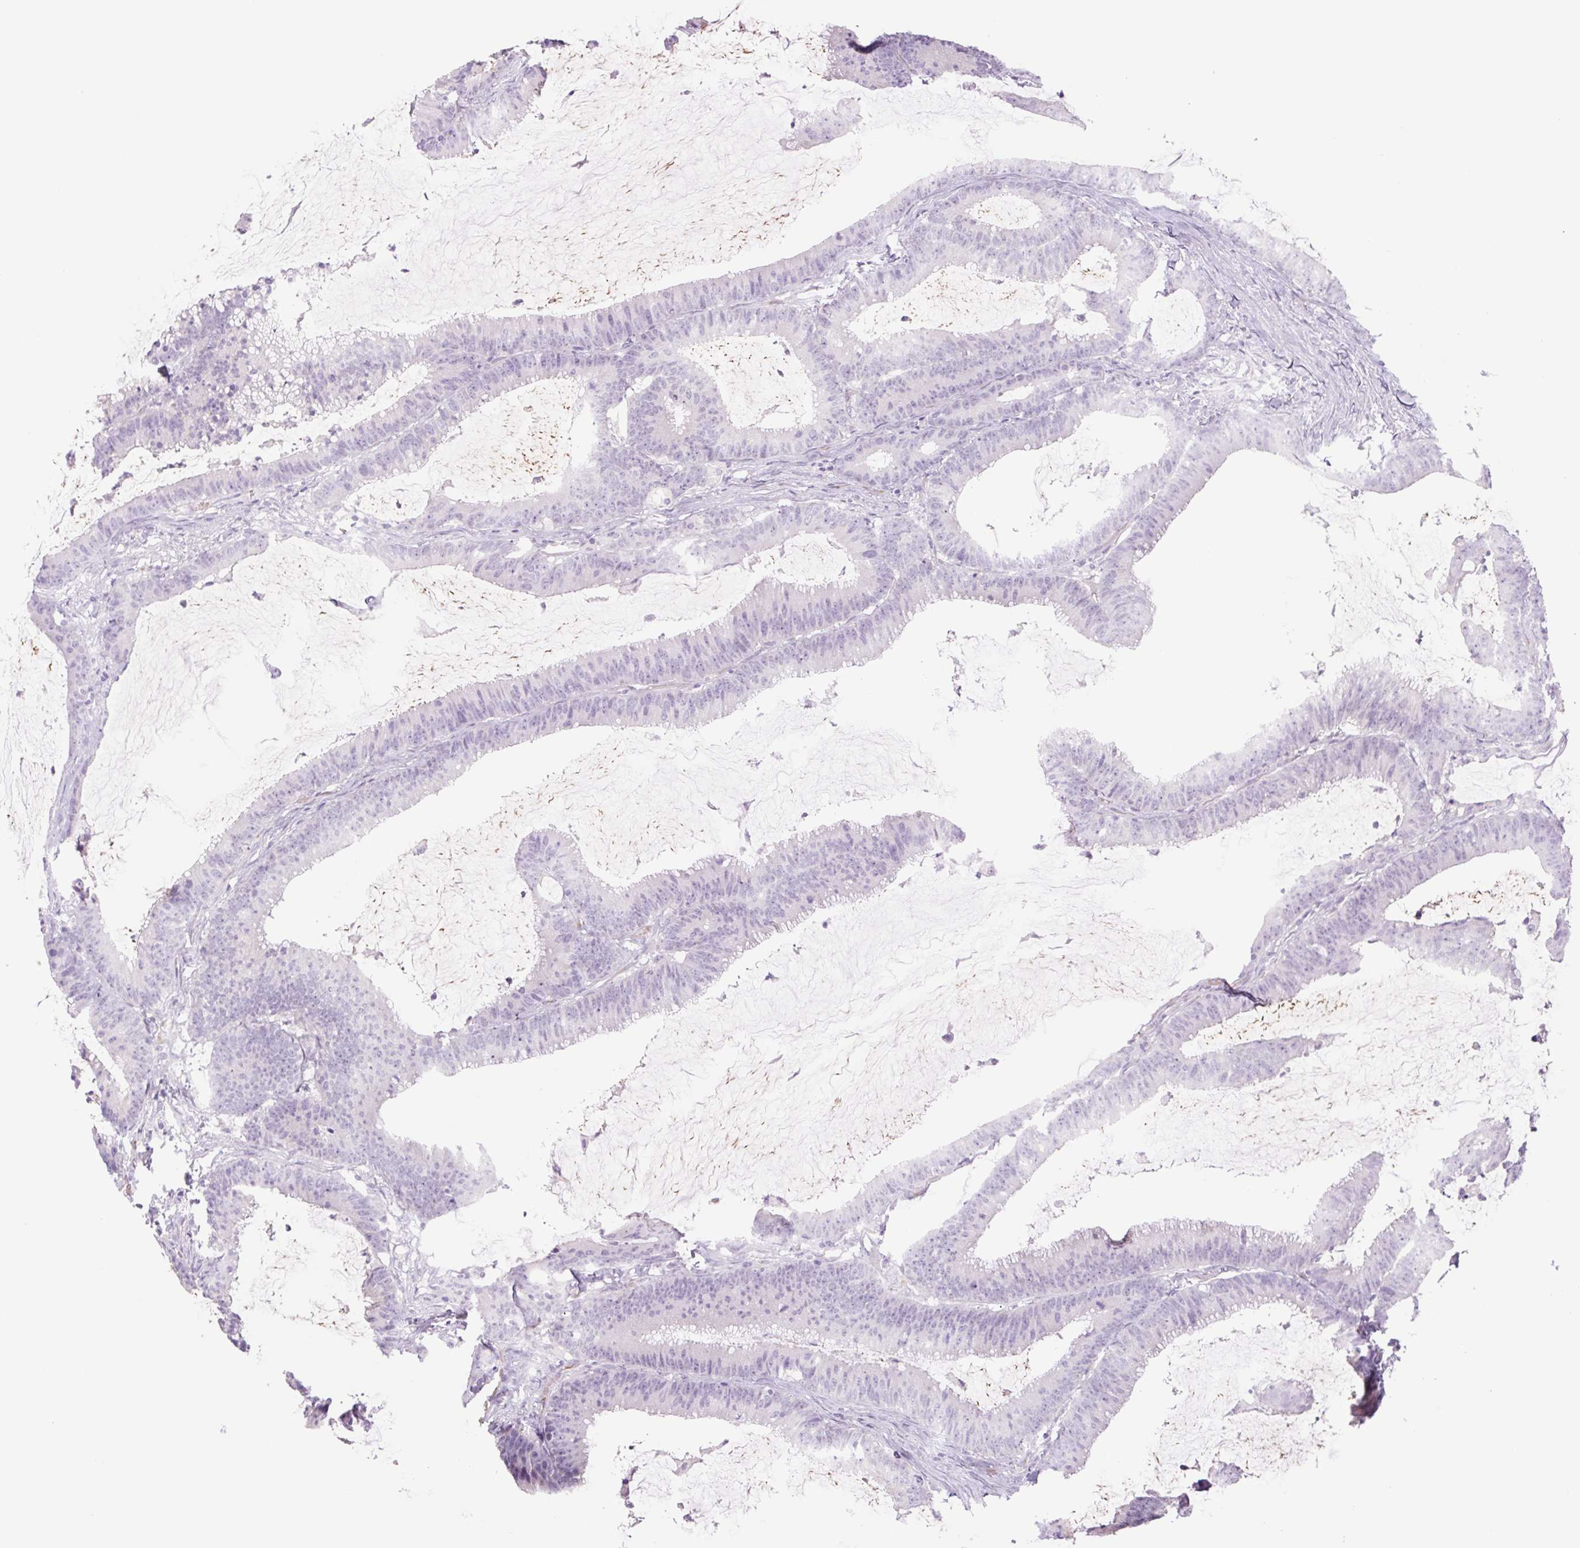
{"staining": {"intensity": "negative", "quantity": "none", "location": "none"}, "tissue": "colorectal cancer", "cell_type": "Tumor cells", "image_type": "cancer", "snomed": [{"axis": "morphology", "description": "Adenocarcinoma, NOS"}, {"axis": "topography", "description": "Colon"}], "caption": "IHC micrograph of neoplastic tissue: human adenocarcinoma (colorectal) stained with DAB (3,3'-diaminobenzidine) reveals no significant protein staining in tumor cells.", "gene": "IGFL3", "patient": {"sex": "female", "age": 78}}